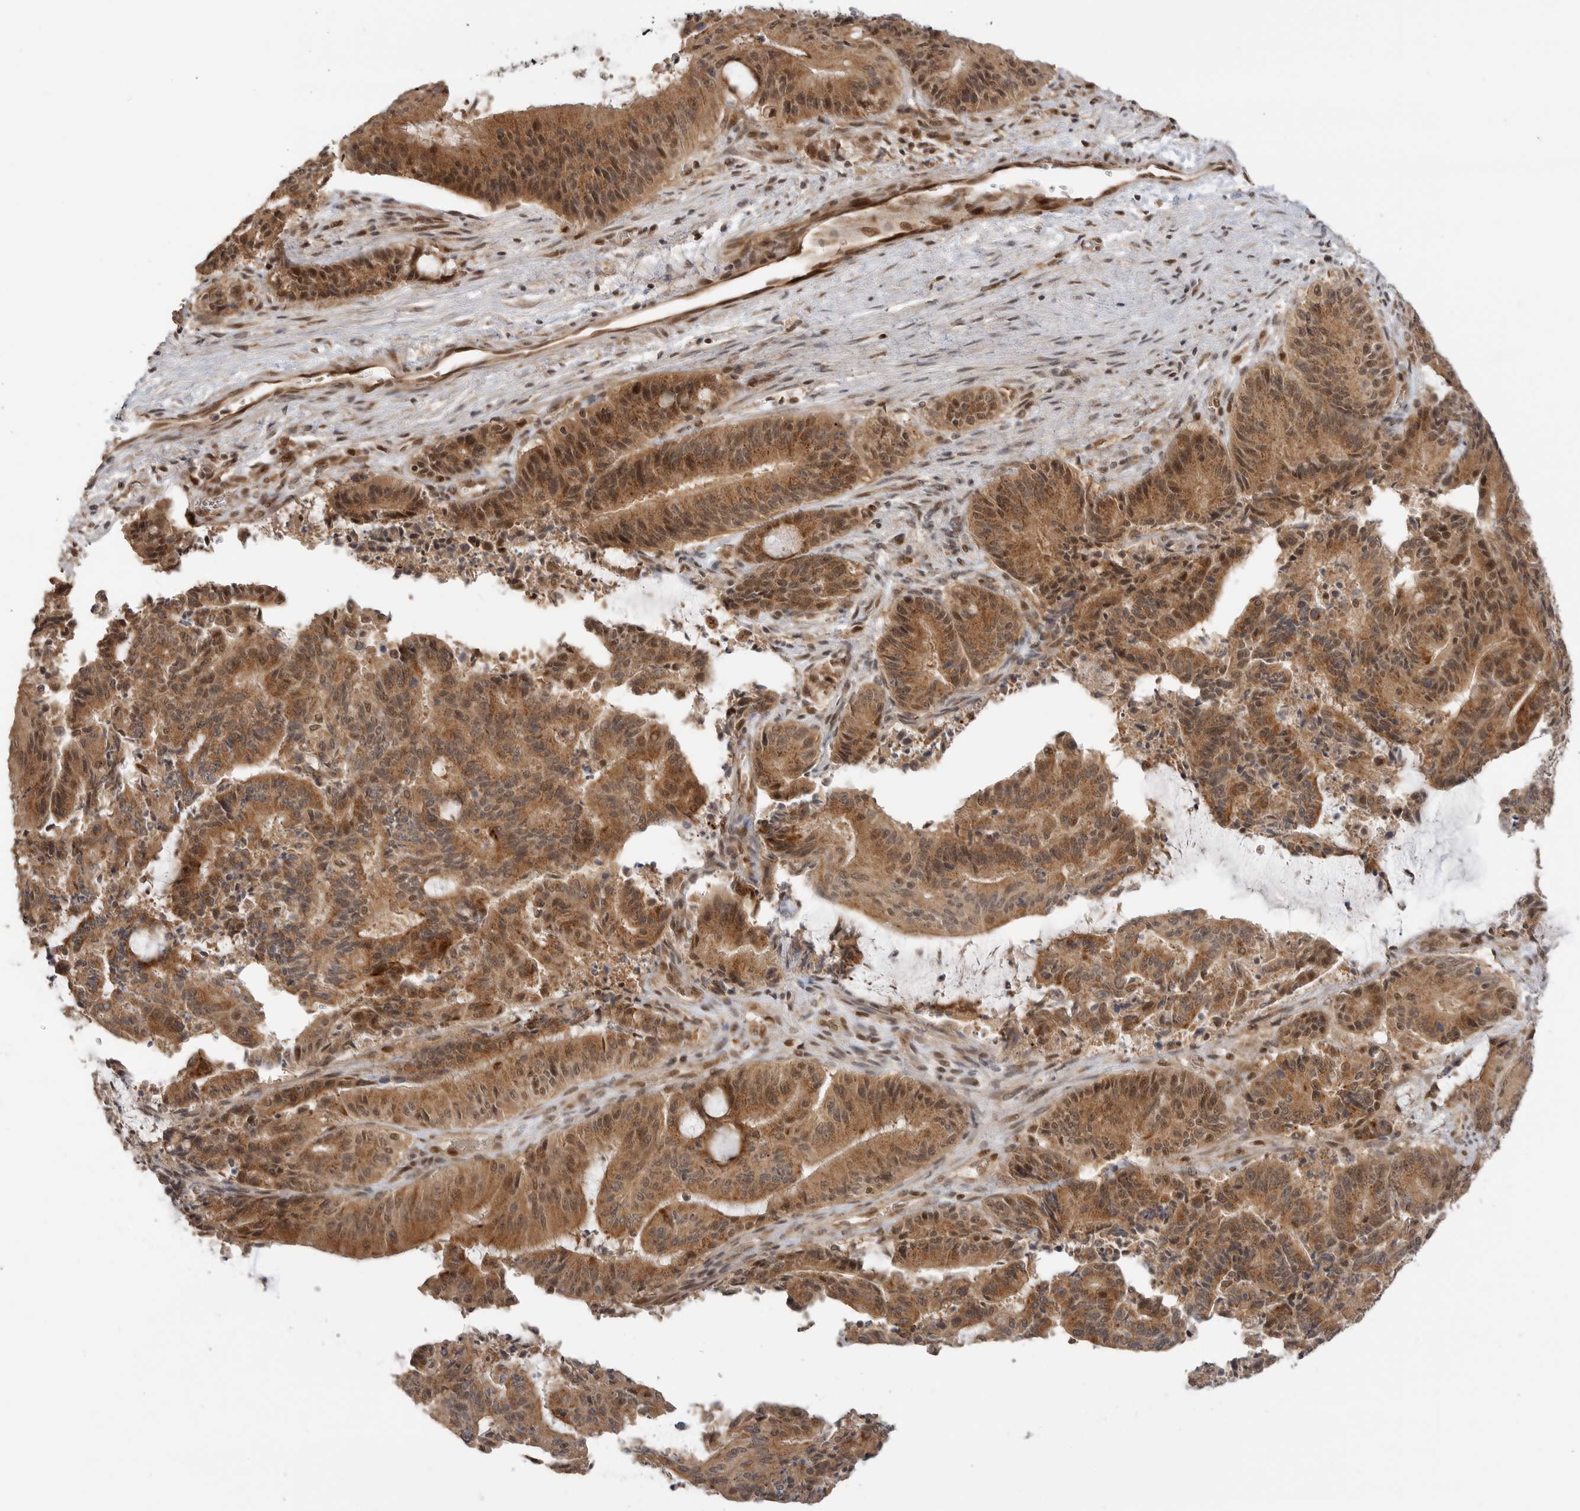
{"staining": {"intensity": "moderate", "quantity": ">75%", "location": "cytoplasmic/membranous"}, "tissue": "liver cancer", "cell_type": "Tumor cells", "image_type": "cancer", "snomed": [{"axis": "morphology", "description": "Normal tissue, NOS"}, {"axis": "morphology", "description": "Cholangiocarcinoma"}, {"axis": "topography", "description": "Liver"}, {"axis": "topography", "description": "Peripheral nerve tissue"}], "caption": "Brown immunohistochemical staining in liver cholangiocarcinoma displays moderate cytoplasmic/membranous expression in about >75% of tumor cells.", "gene": "ALKAL1", "patient": {"sex": "female", "age": 73}}